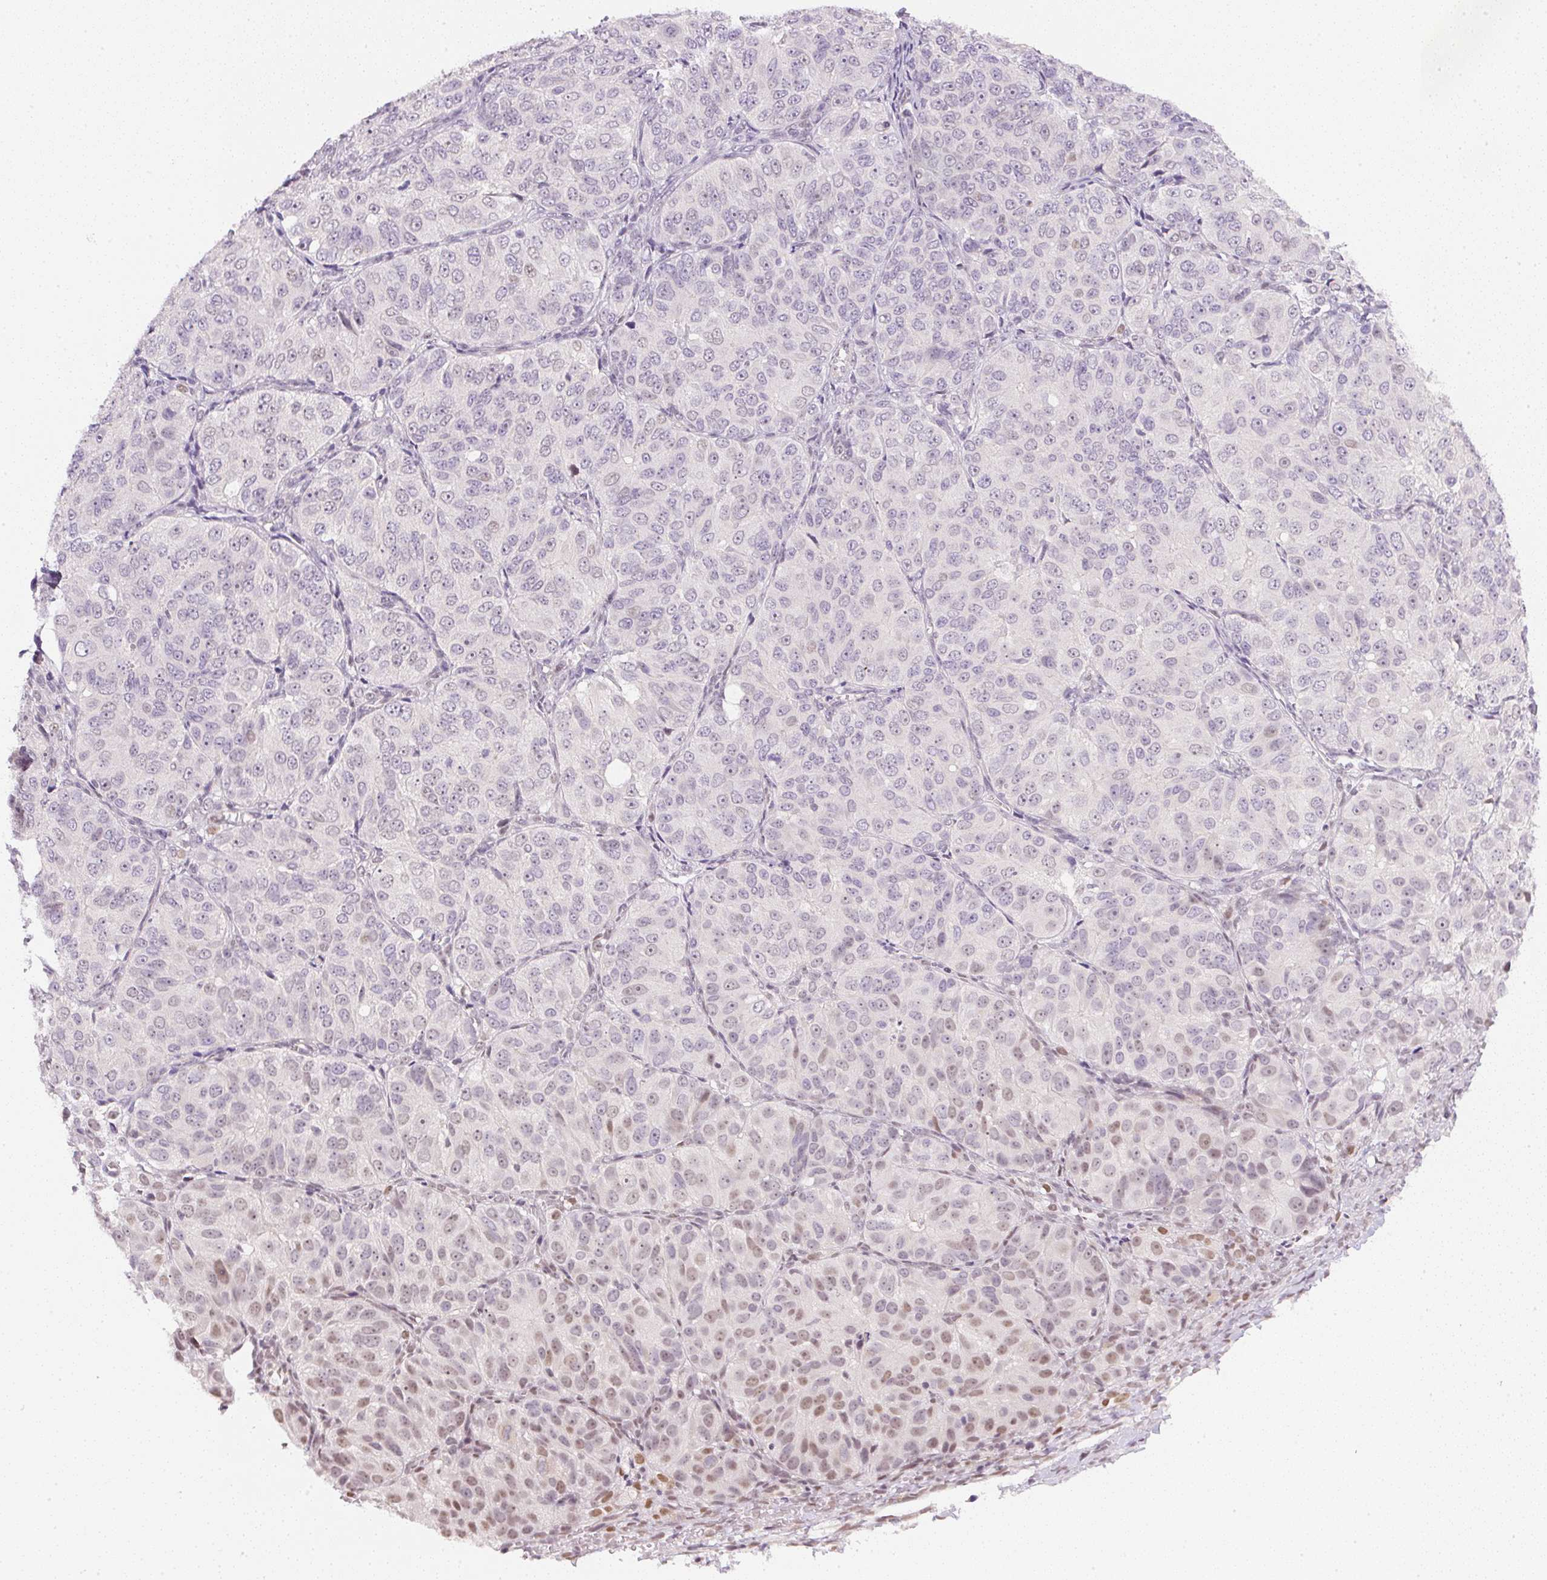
{"staining": {"intensity": "moderate", "quantity": "<25%", "location": "nuclear"}, "tissue": "ovarian cancer", "cell_type": "Tumor cells", "image_type": "cancer", "snomed": [{"axis": "morphology", "description": "Carcinoma, endometroid"}, {"axis": "topography", "description": "Ovary"}], "caption": "A high-resolution photomicrograph shows immunohistochemistry (IHC) staining of ovarian cancer, which displays moderate nuclear positivity in about <25% of tumor cells.", "gene": "DPPA4", "patient": {"sex": "female", "age": 51}}